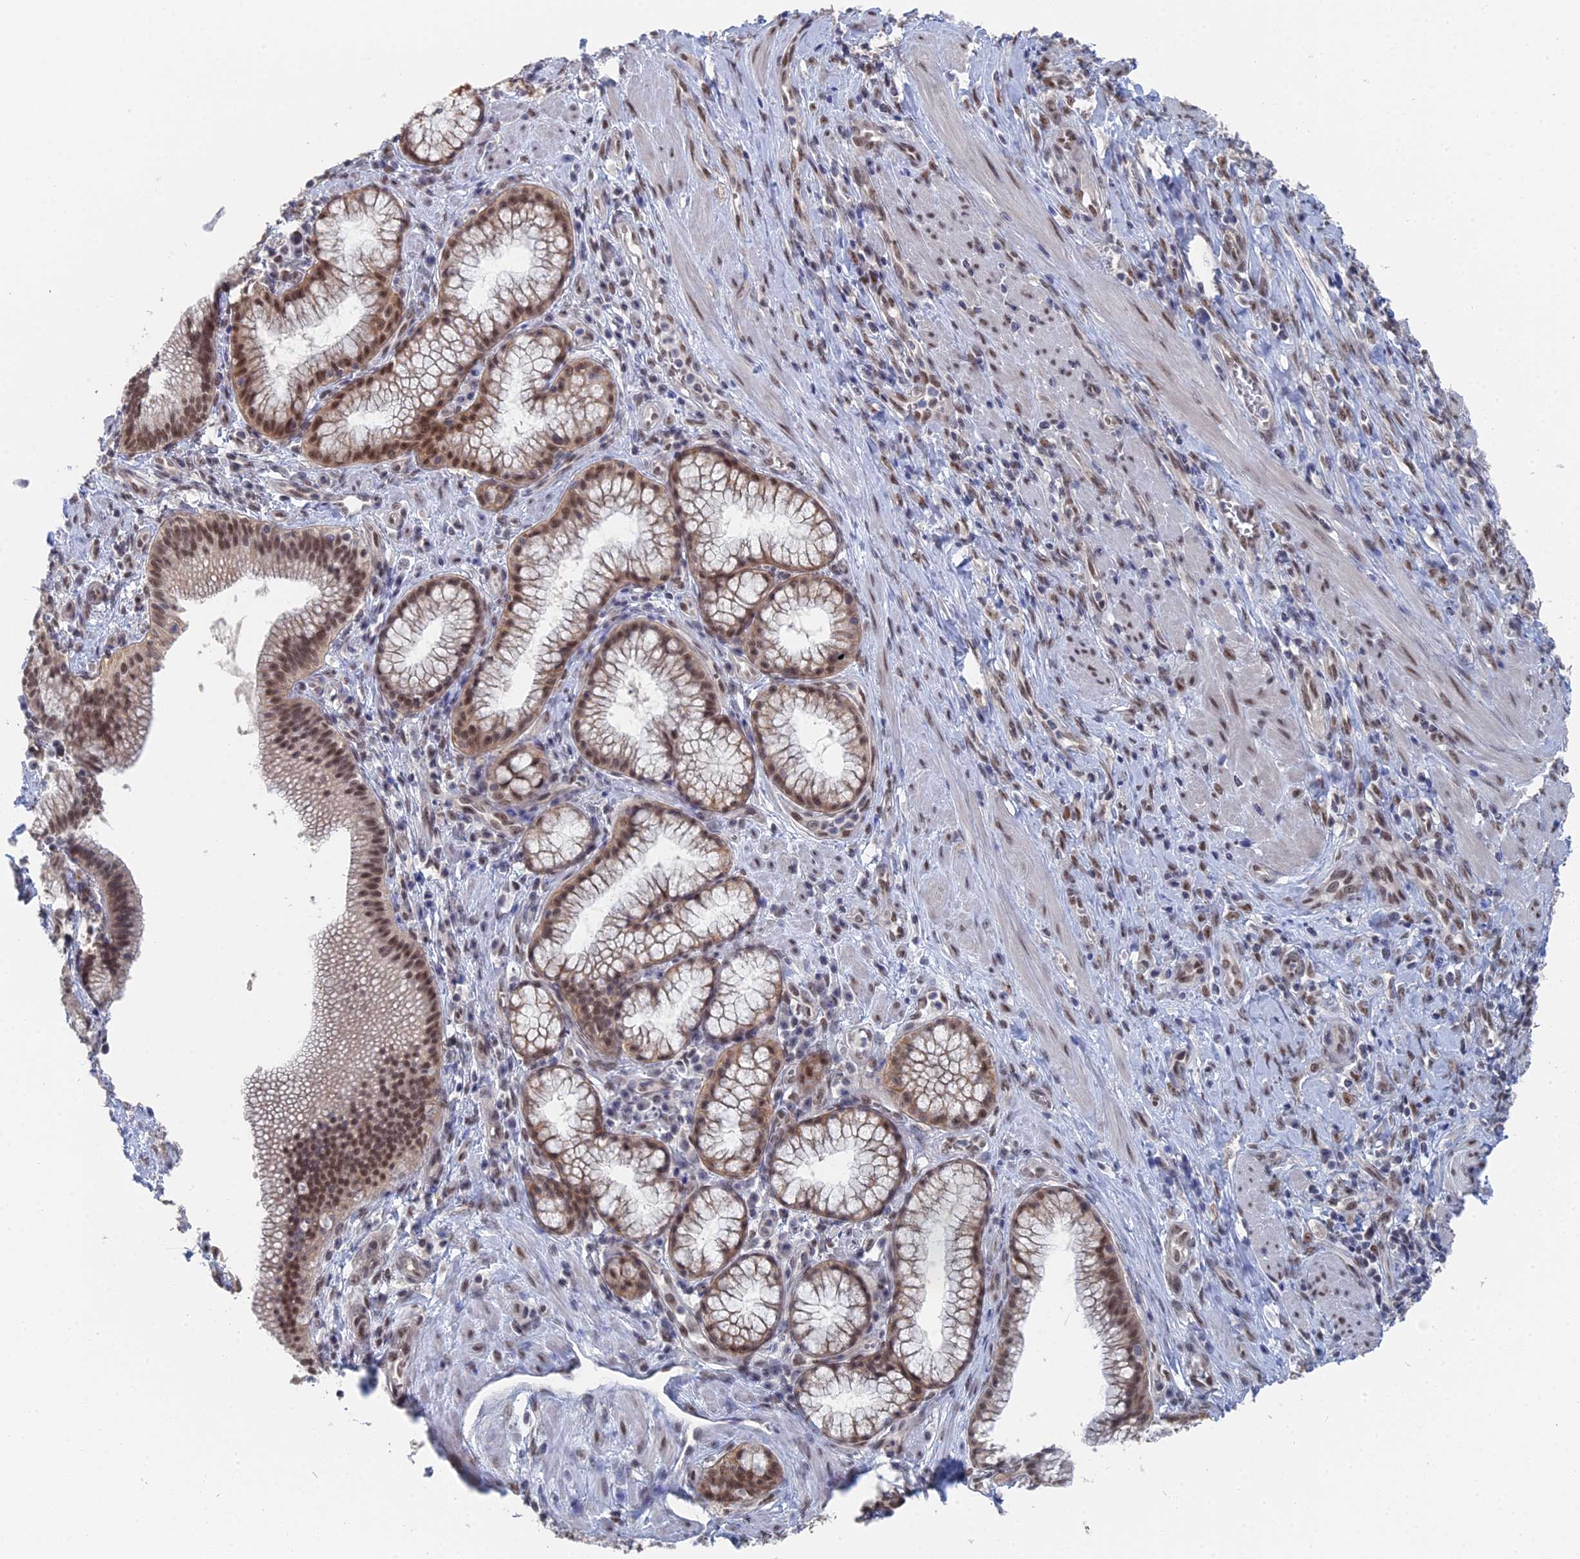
{"staining": {"intensity": "moderate", "quantity": ">75%", "location": "nuclear"}, "tissue": "pancreatic cancer", "cell_type": "Tumor cells", "image_type": "cancer", "snomed": [{"axis": "morphology", "description": "Adenocarcinoma, NOS"}, {"axis": "topography", "description": "Pancreas"}], "caption": "Pancreatic adenocarcinoma tissue shows moderate nuclear positivity in approximately >75% of tumor cells, visualized by immunohistochemistry.", "gene": "TSSC4", "patient": {"sex": "male", "age": 72}}